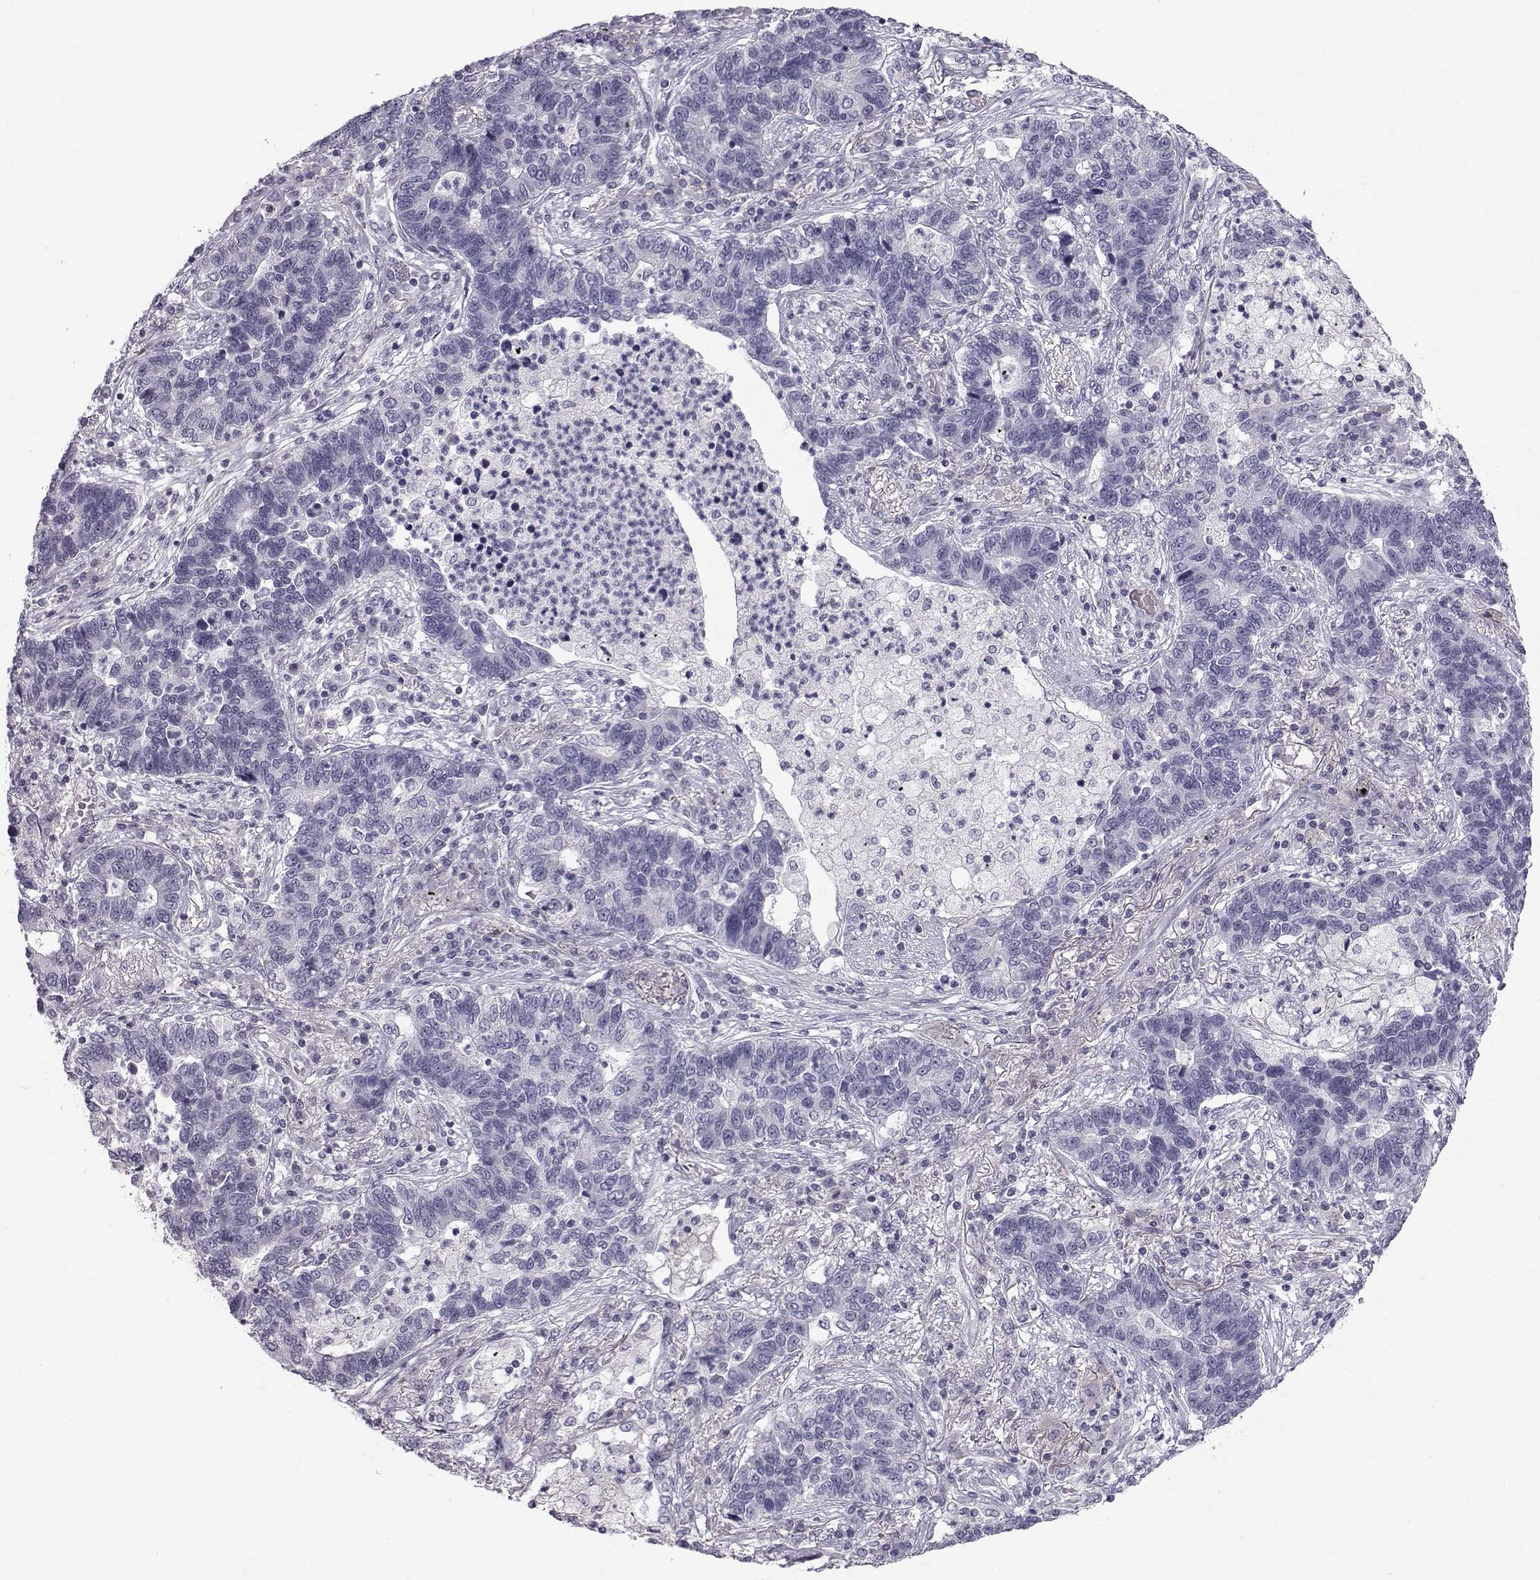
{"staining": {"intensity": "negative", "quantity": "none", "location": "none"}, "tissue": "lung cancer", "cell_type": "Tumor cells", "image_type": "cancer", "snomed": [{"axis": "morphology", "description": "Adenocarcinoma, NOS"}, {"axis": "topography", "description": "Lung"}], "caption": "Human lung cancer (adenocarcinoma) stained for a protein using immunohistochemistry shows no staining in tumor cells.", "gene": "SPDYE4", "patient": {"sex": "female", "age": 57}}